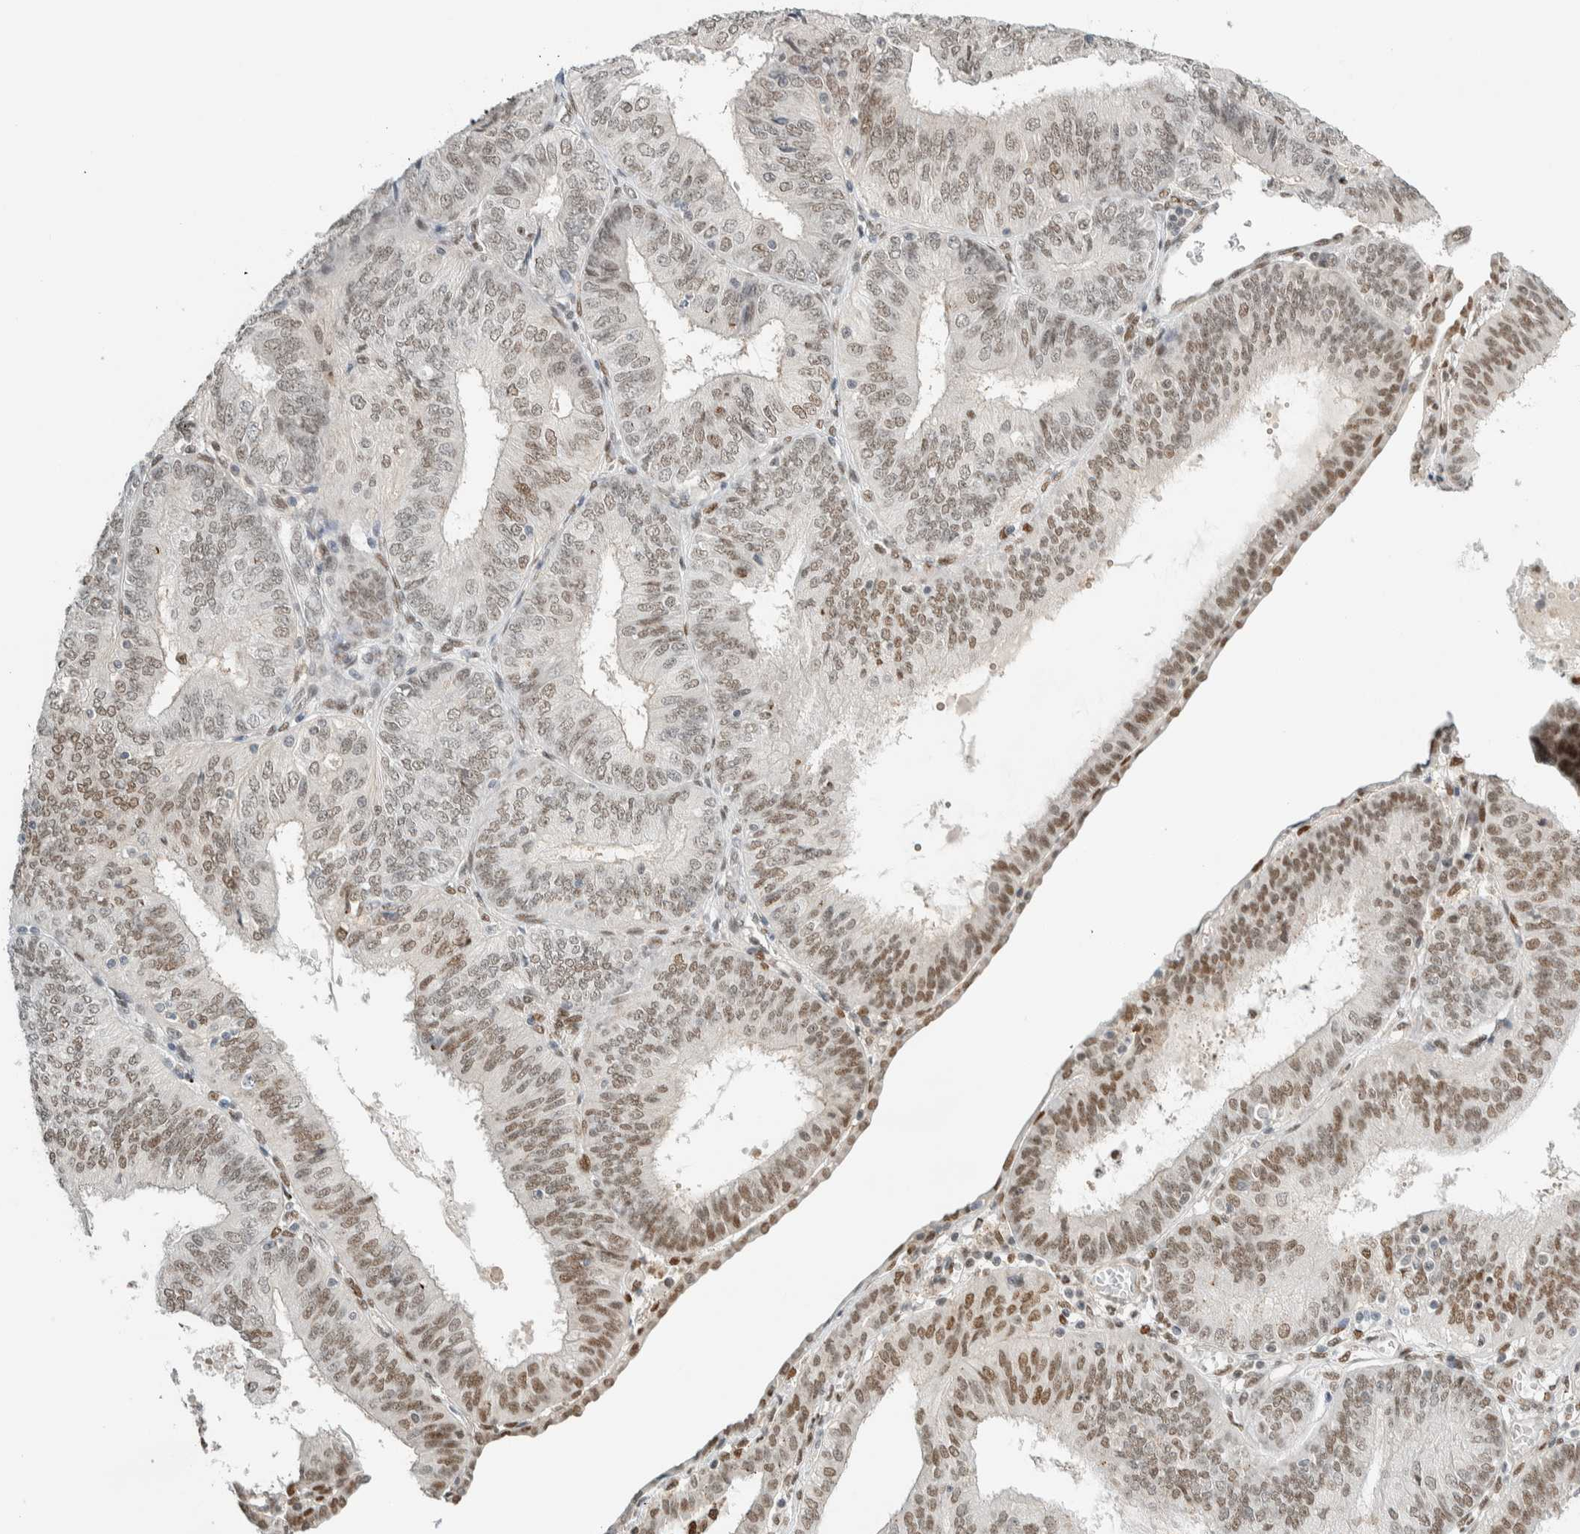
{"staining": {"intensity": "moderate", "quantity": ">75%", "location": "nuclear"}, "tissue": "endometrial cancer", "cell_type": "Tumor cells", "image_type": "cancer", "snomed": [{"axis": "morphology", "description": "Adenocarcinoma, NOS"}, {"axis": "topography", "description": "Endometrium"}], "caption": "Tumor cells exhibit medium levels of moderate nuclear expression in about >75% of cells in endometrial adenocarcinoma.", "gene": "TFE3", "patient": {"sex": "female", "age": 58}}